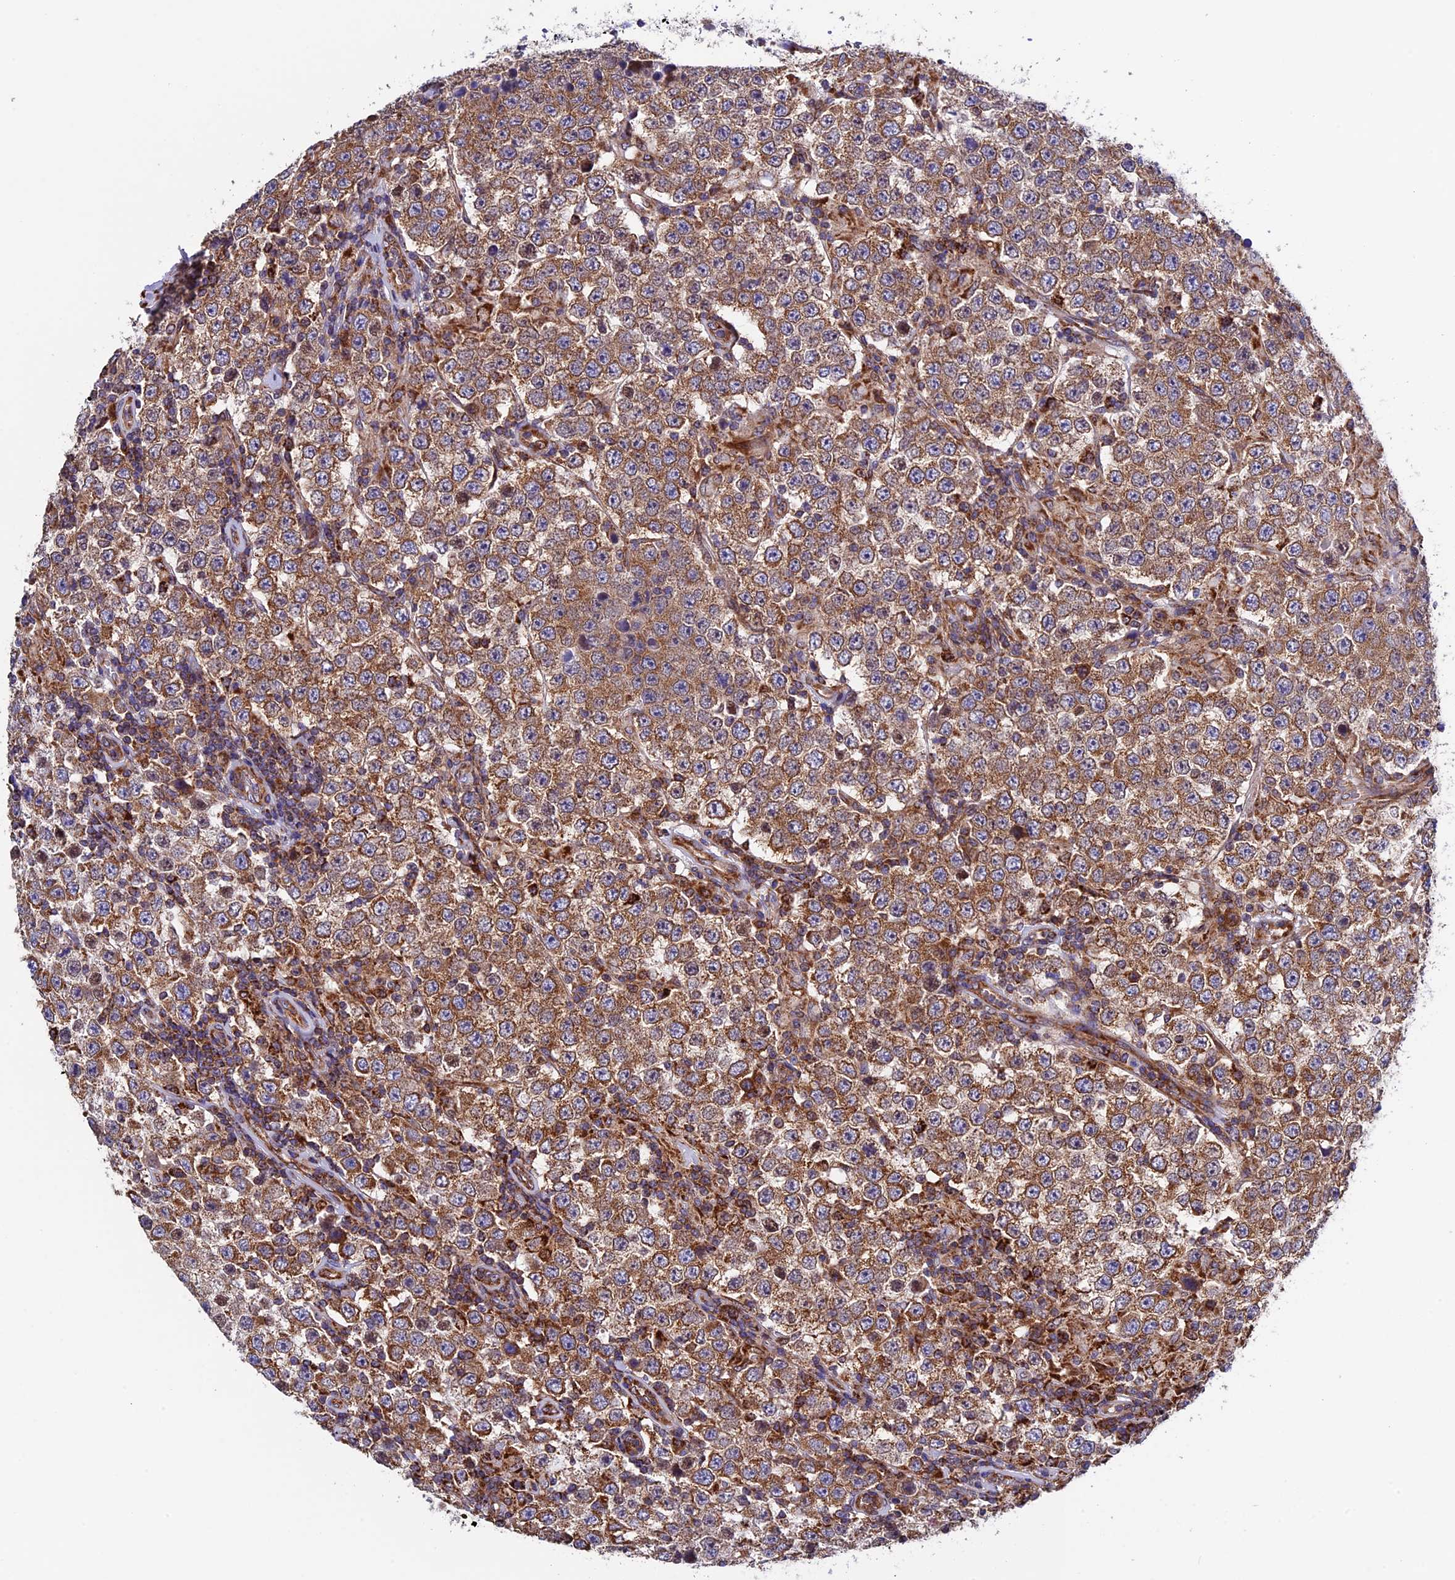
{"staining": {"intensity": "moderate", "quantity": ">75%", "location": "cytoplasmic/membranous"}, "tissue": "testis cancer", "cell_type": "Tumor cells", "image_type": "cancer", "snomed": [{"axis": "morphology", "description": "Normal tissue, NOS"}, {"axis": "morphology", "description": "Urothelial carcinoma, High grade"}, {"axis": "morphology", "description": "Seminoma, NOS"}, {"axis": "morphology", "description": "Carcinoma, Embryonal, NOS"}, {"axis": "topography", "description": "Urinary bladder"}, {"axis": "topography", "description": "Testis"}], "caption": "A high-resolution histopathology image shows immunohistochemistry (IHC) staining of testis cancer, which shows moderate cytoplasmic/membranous expression in about >75% of tumor cells.", "gene": "SLC9A5", "patient": {"sex": "male", "age": 41}}